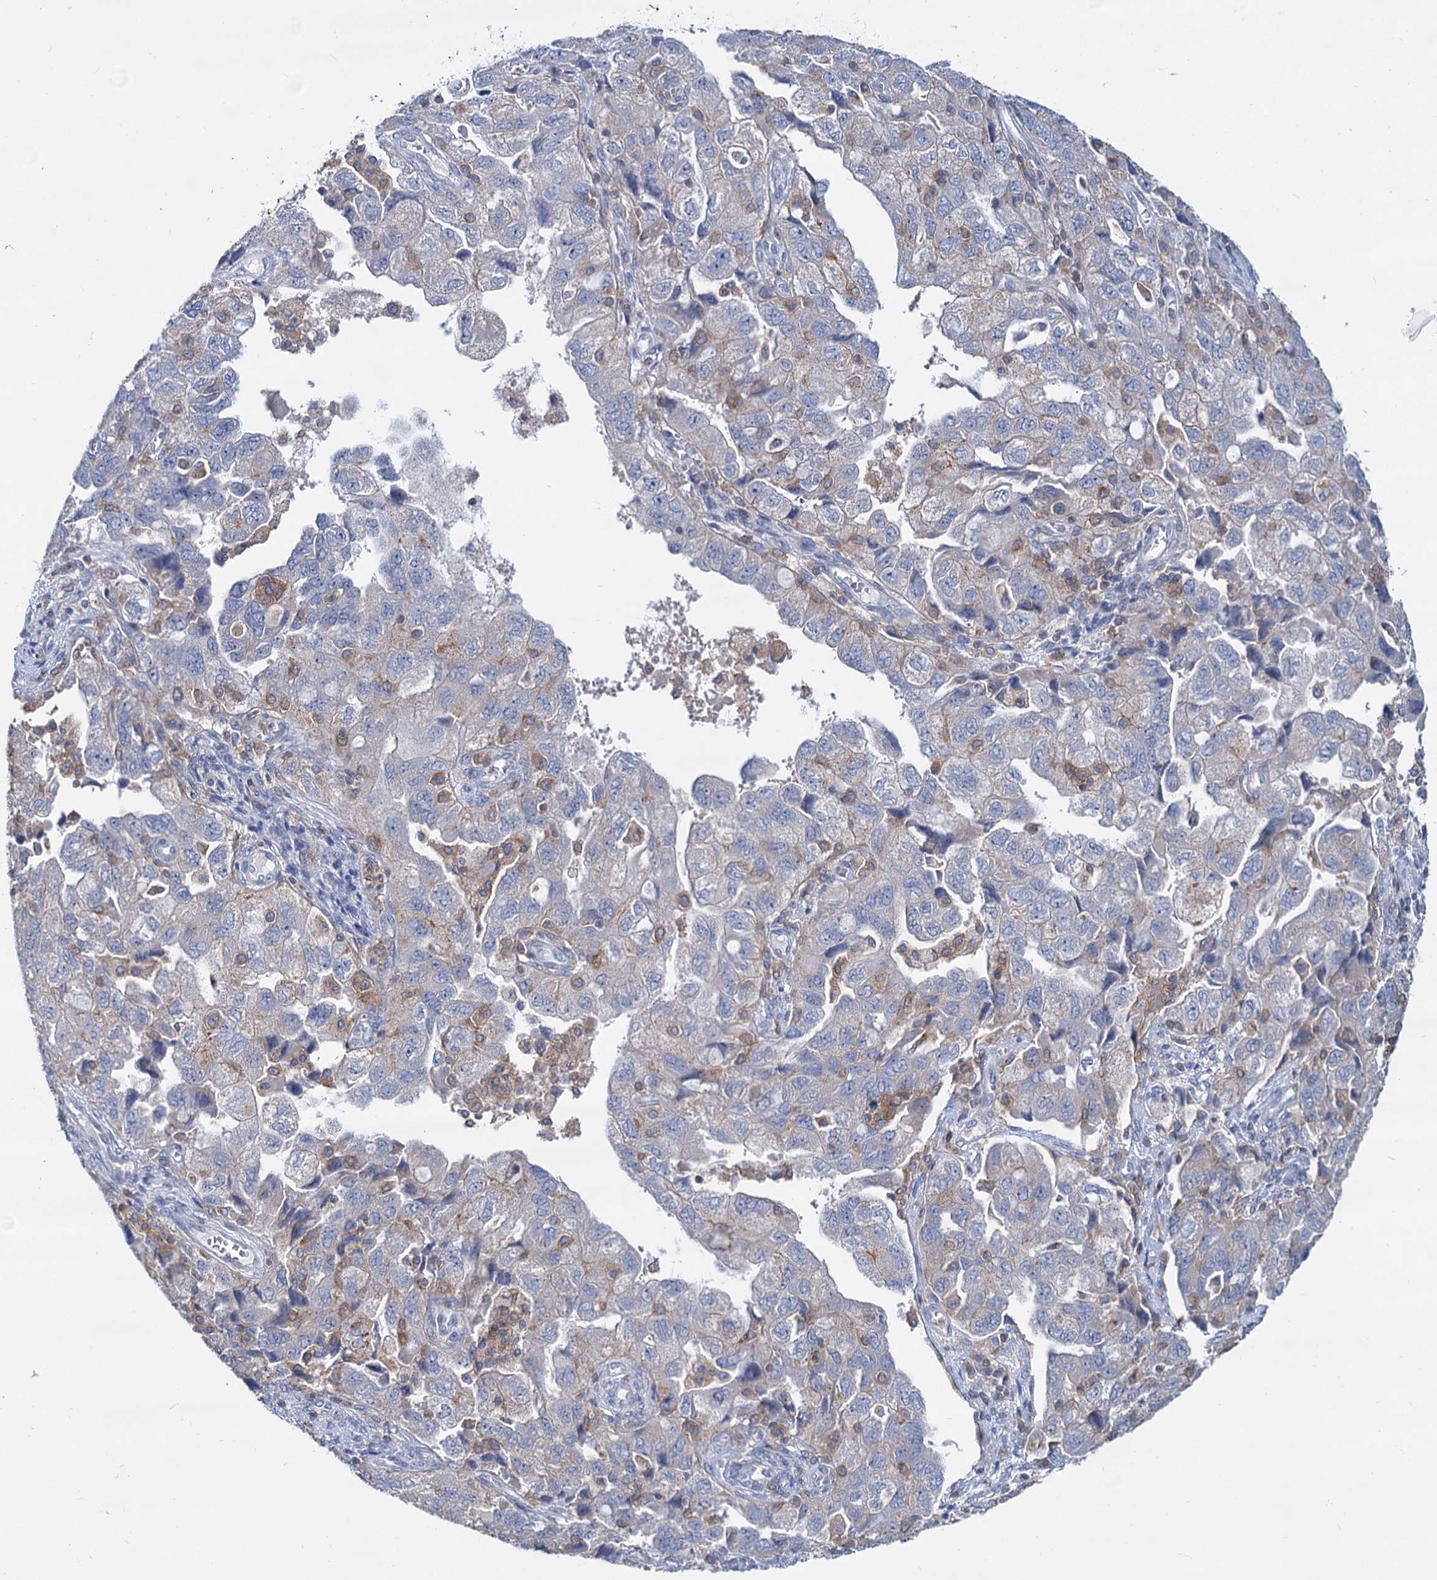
{"staining": {"intensity": "negative", "quantity": "none", "location": "none"}, "tissue": "ovarian cancer", "cell_type": "Tumor cells", "image_type": "cancer", "snomed": [{"axis": "morphology", "description": "Carcinoma, NOS"}, {"axis": "morphology", "description": "Cystadenocarcinoma, serous, NOS"}, {"axis": "topography", "description": "Ovary"}], "caption": "Ovarian cancer (serous cystadenocarcinoma) was stained to show a protein in brown. There is no significant staining in tumor cells.", "gene": "LRCH4", "patient": {"sex": "female", "age": 69}}